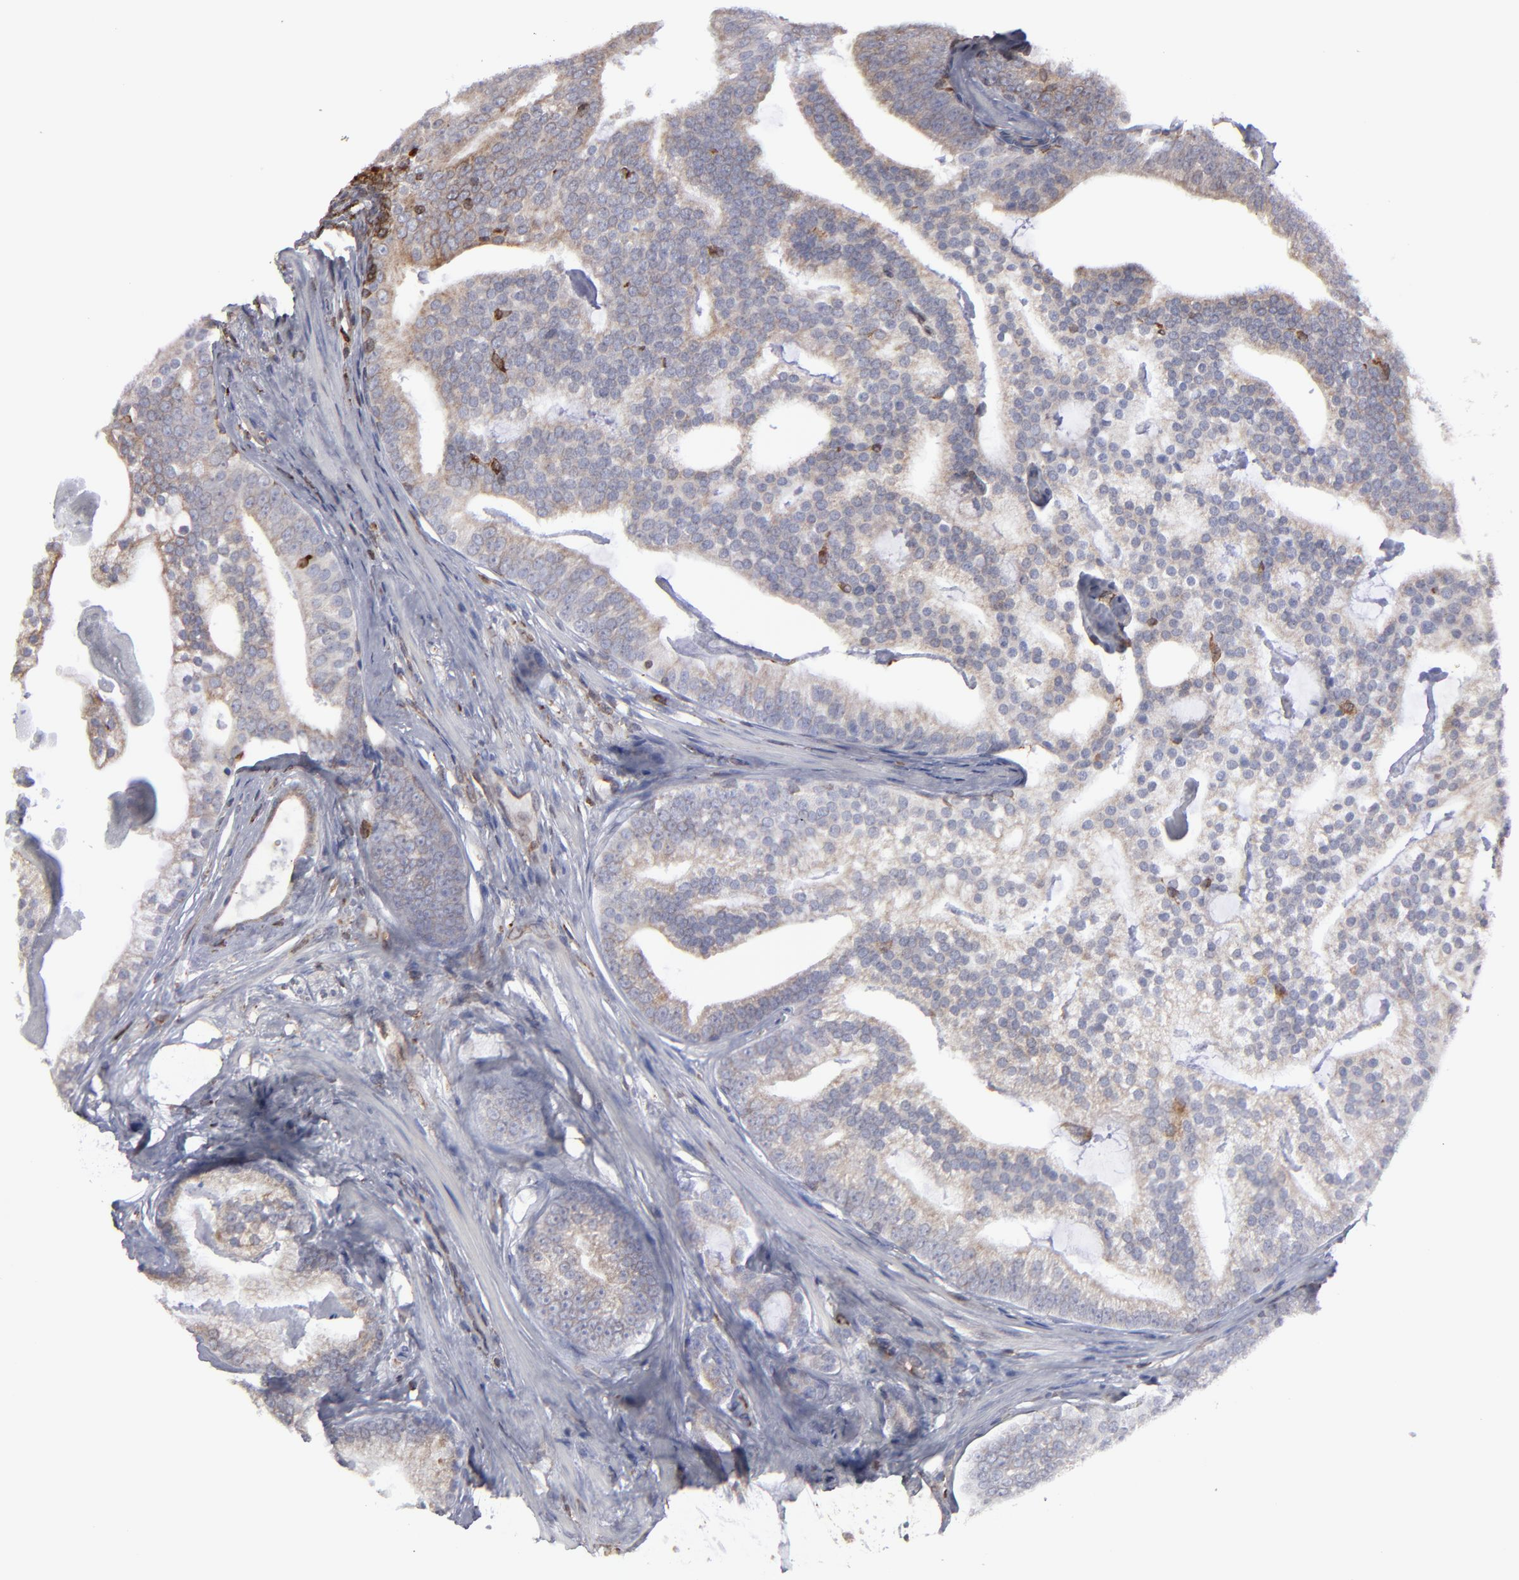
{"staining": {"intensity": "weak", "quantity": "25%-75%", "location": "cytoplasmic/membranous"}, "tissue": "prostate cancer", "cell_type": "Tumor cells", "image_type": "cancer", "snomed": [{"axis": "morphology", "description": "Adenocarcinoma, Low grade"}, {"axis": "topography", "description": "Prostate"}], "caption": "A brown stain highlights weak cytoplasmic/membranous staining of a protein in low-grade adenocarcinoma (prostate) tumor cells.", "gene": "TMX1", "patient": {"sex": "male", "age": 58}}